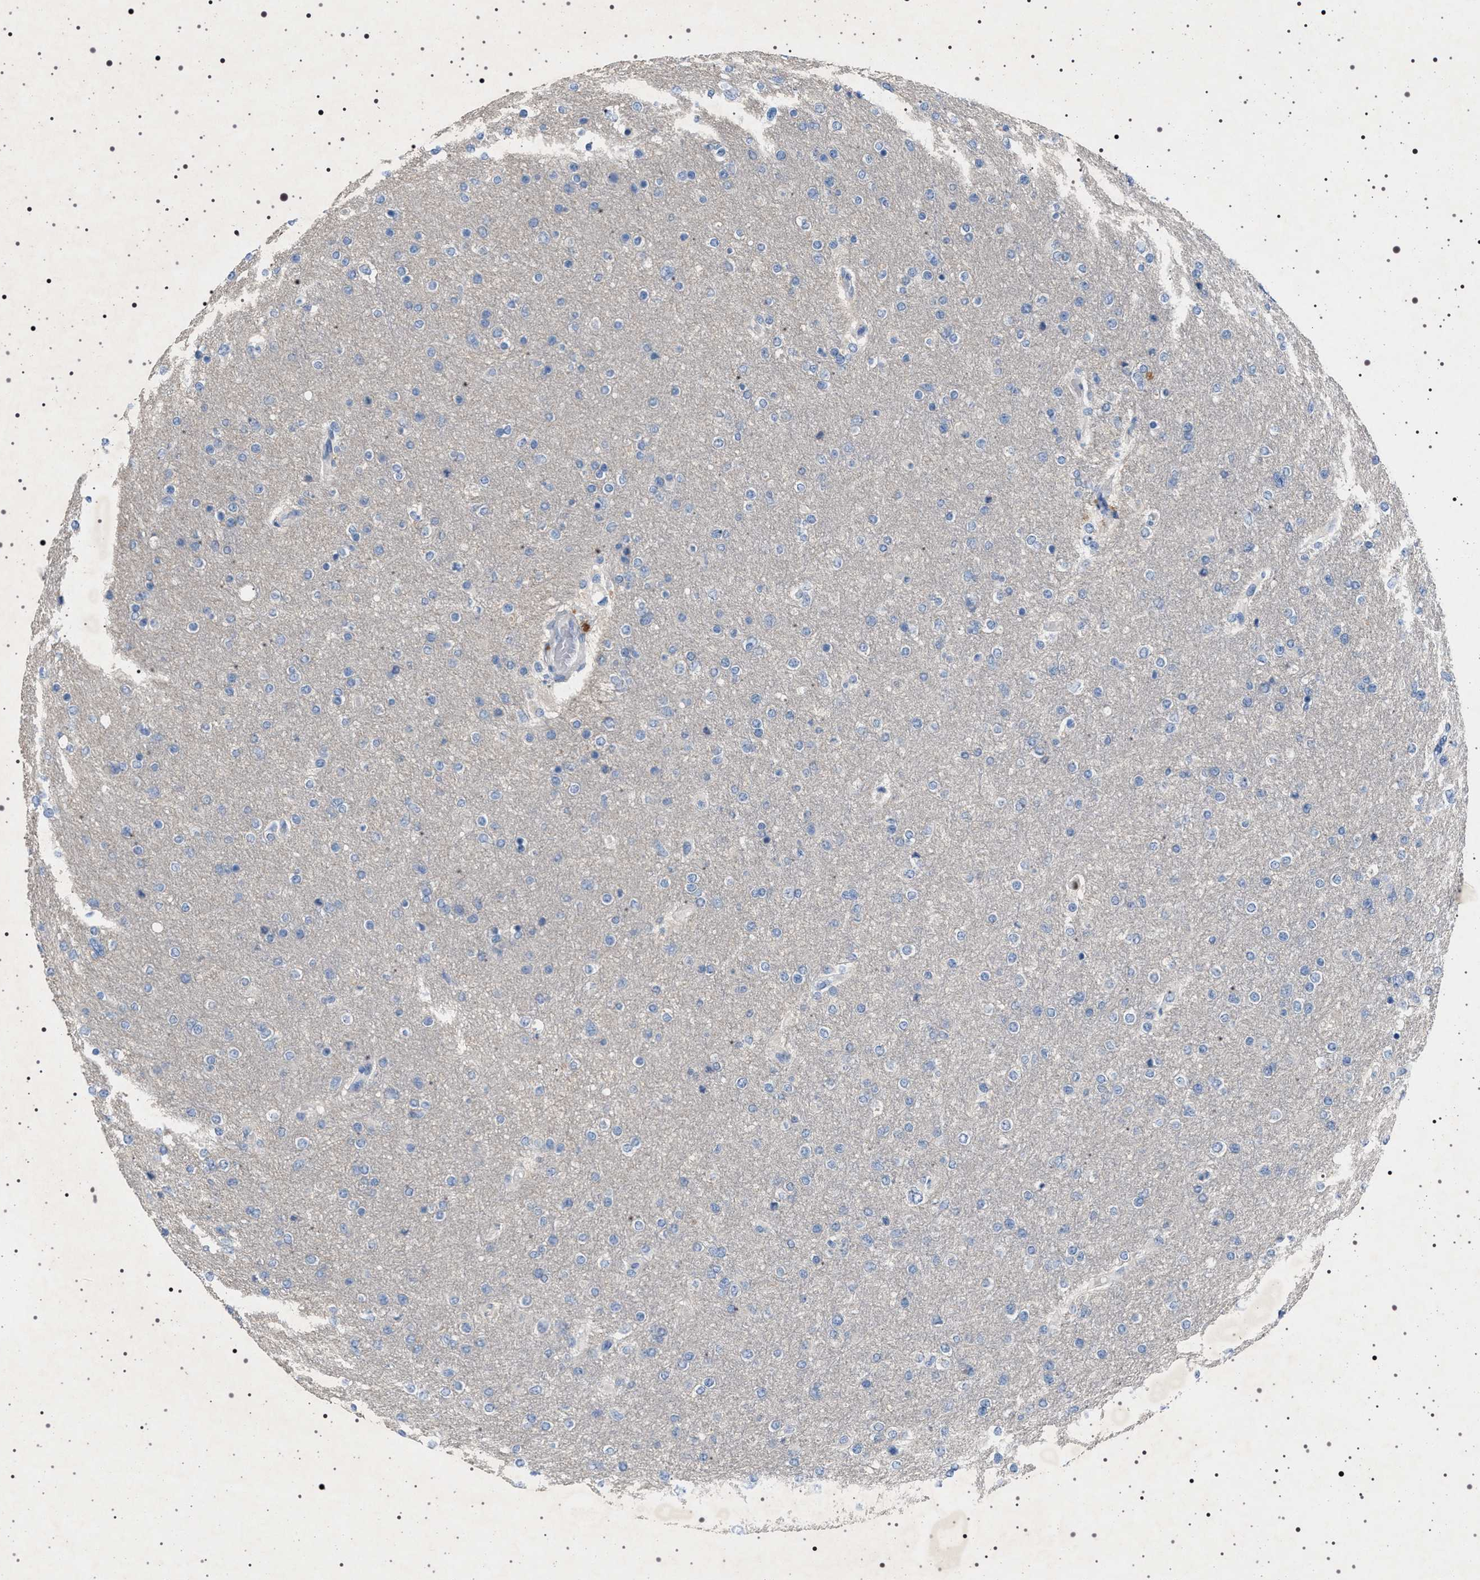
{"staining": {"intensity": "negative", "quantity": "none", "location": "none"}, "tissue": "glioma", "cell_type": "Tumor cells", "image_type": "cancer", "snomed": [{"axis": "morphology", "description": "Glioma, malignant, High grade"}, {"axis": "topography", "description": "Cerebral cortex"}], "caption": "This histopathology image is of glioma stained with immunohistochemistry (IHC) to label a protein in brown with the nuclei are counter-stained blue. There is no staining in tumor cells.", "gene": "NAT9", "patient": {"sex": "female", "age": 36}}